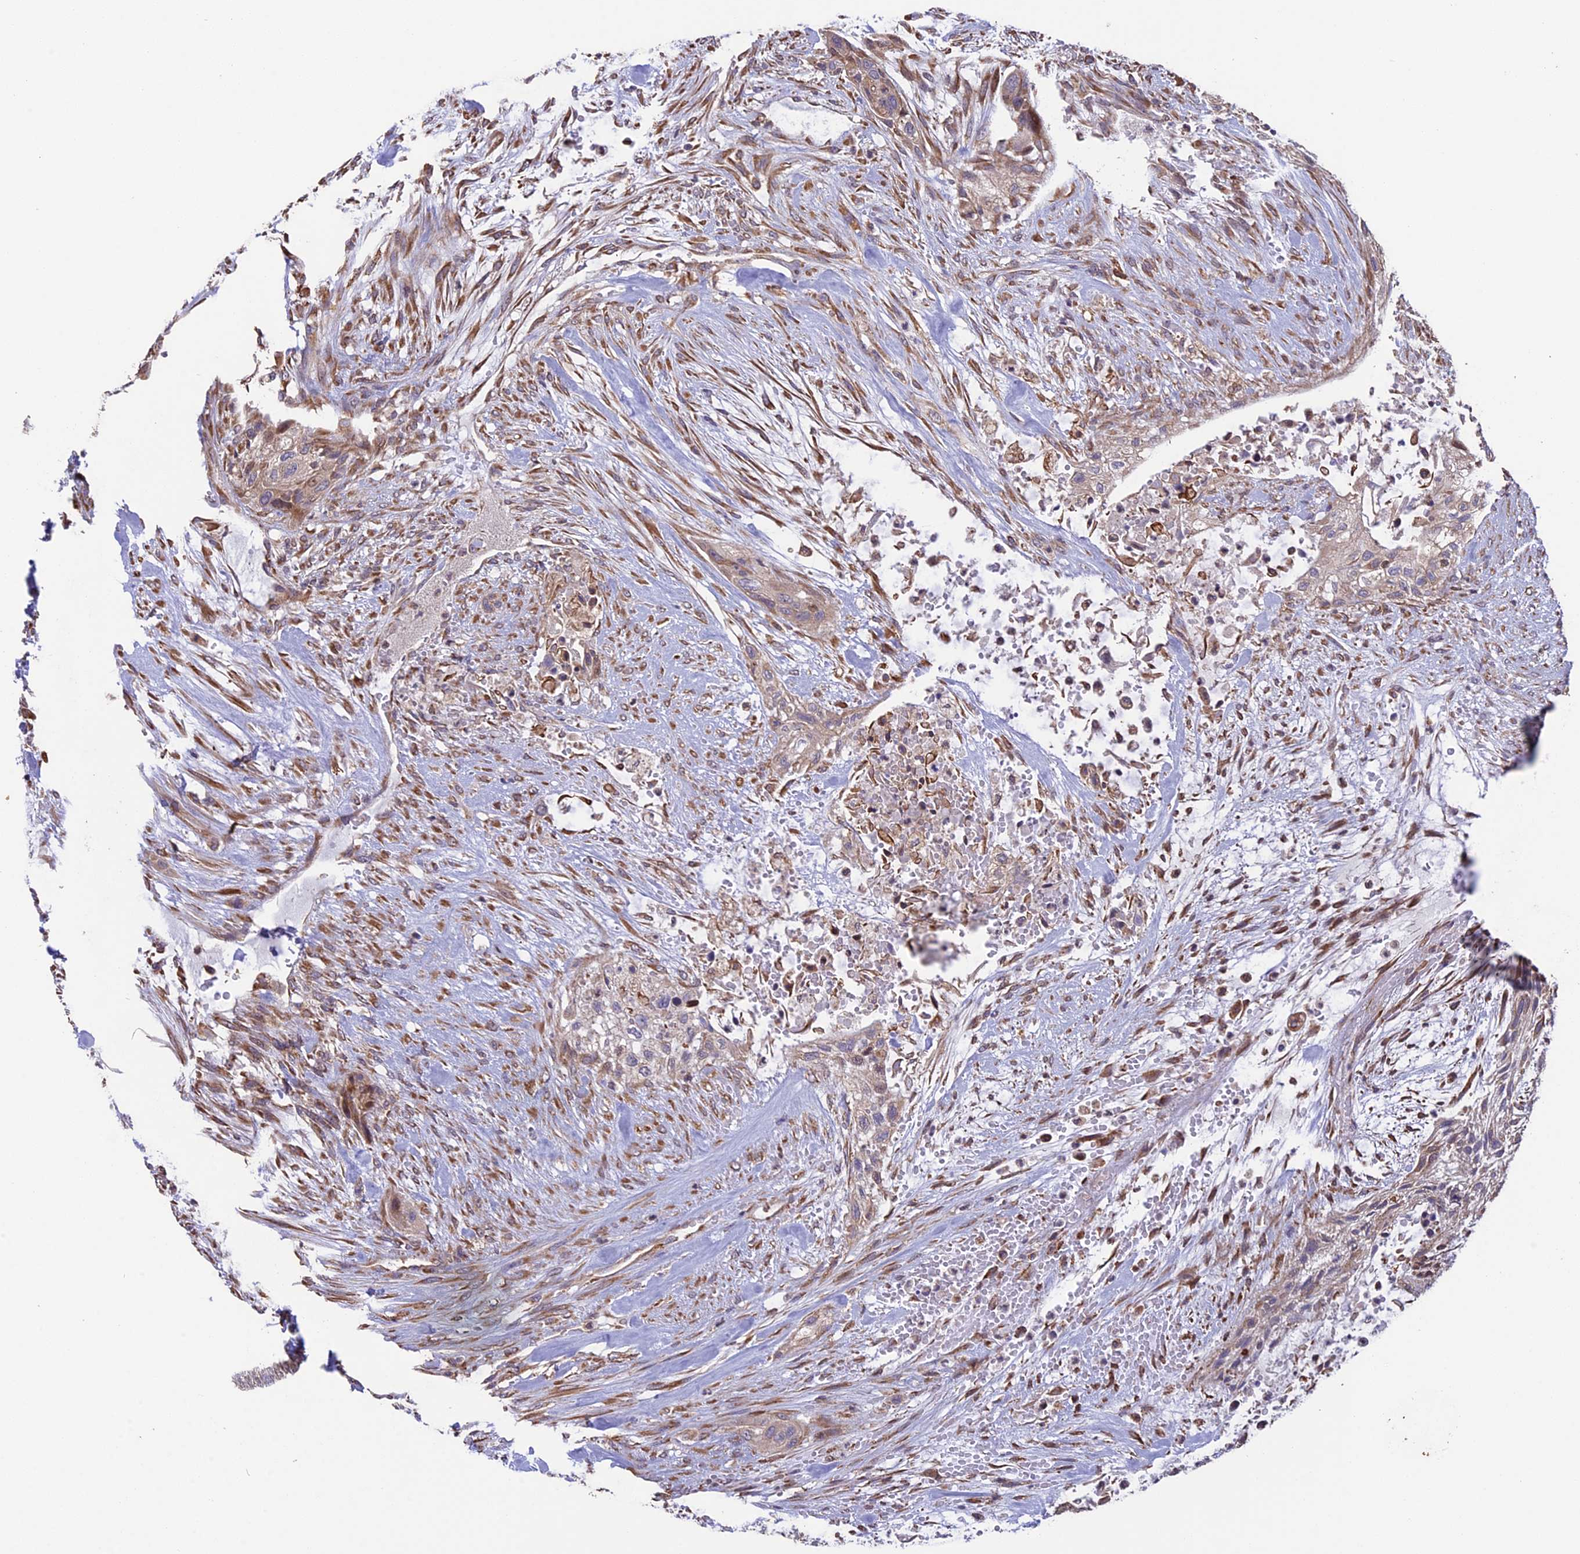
{"staining": {"intensity": "weak", "quantity": "25%-75%", "location": "cytoplasmic/membranous"}, "tissue": "urothelial cancer", "cell_type": "Tumor cells", "image_type": "cancer", "snomed": [{"axis": "morphology", "description": "Urothelial carcinoma, High grade"}, {"axis": "topography", "description": "Urinary bladder"}], "caption": "This micrograph demonstrates high-grade urothelial carcinoma stained with immunohistochemistry to label a protein in brown. The cytoplasmic/membranous of tumor cells show weak positivity for the protein. Nuclei are counter-stained blue.", "gene": "DMRTA2", "patient": {"sex": "male", "age": 35}}